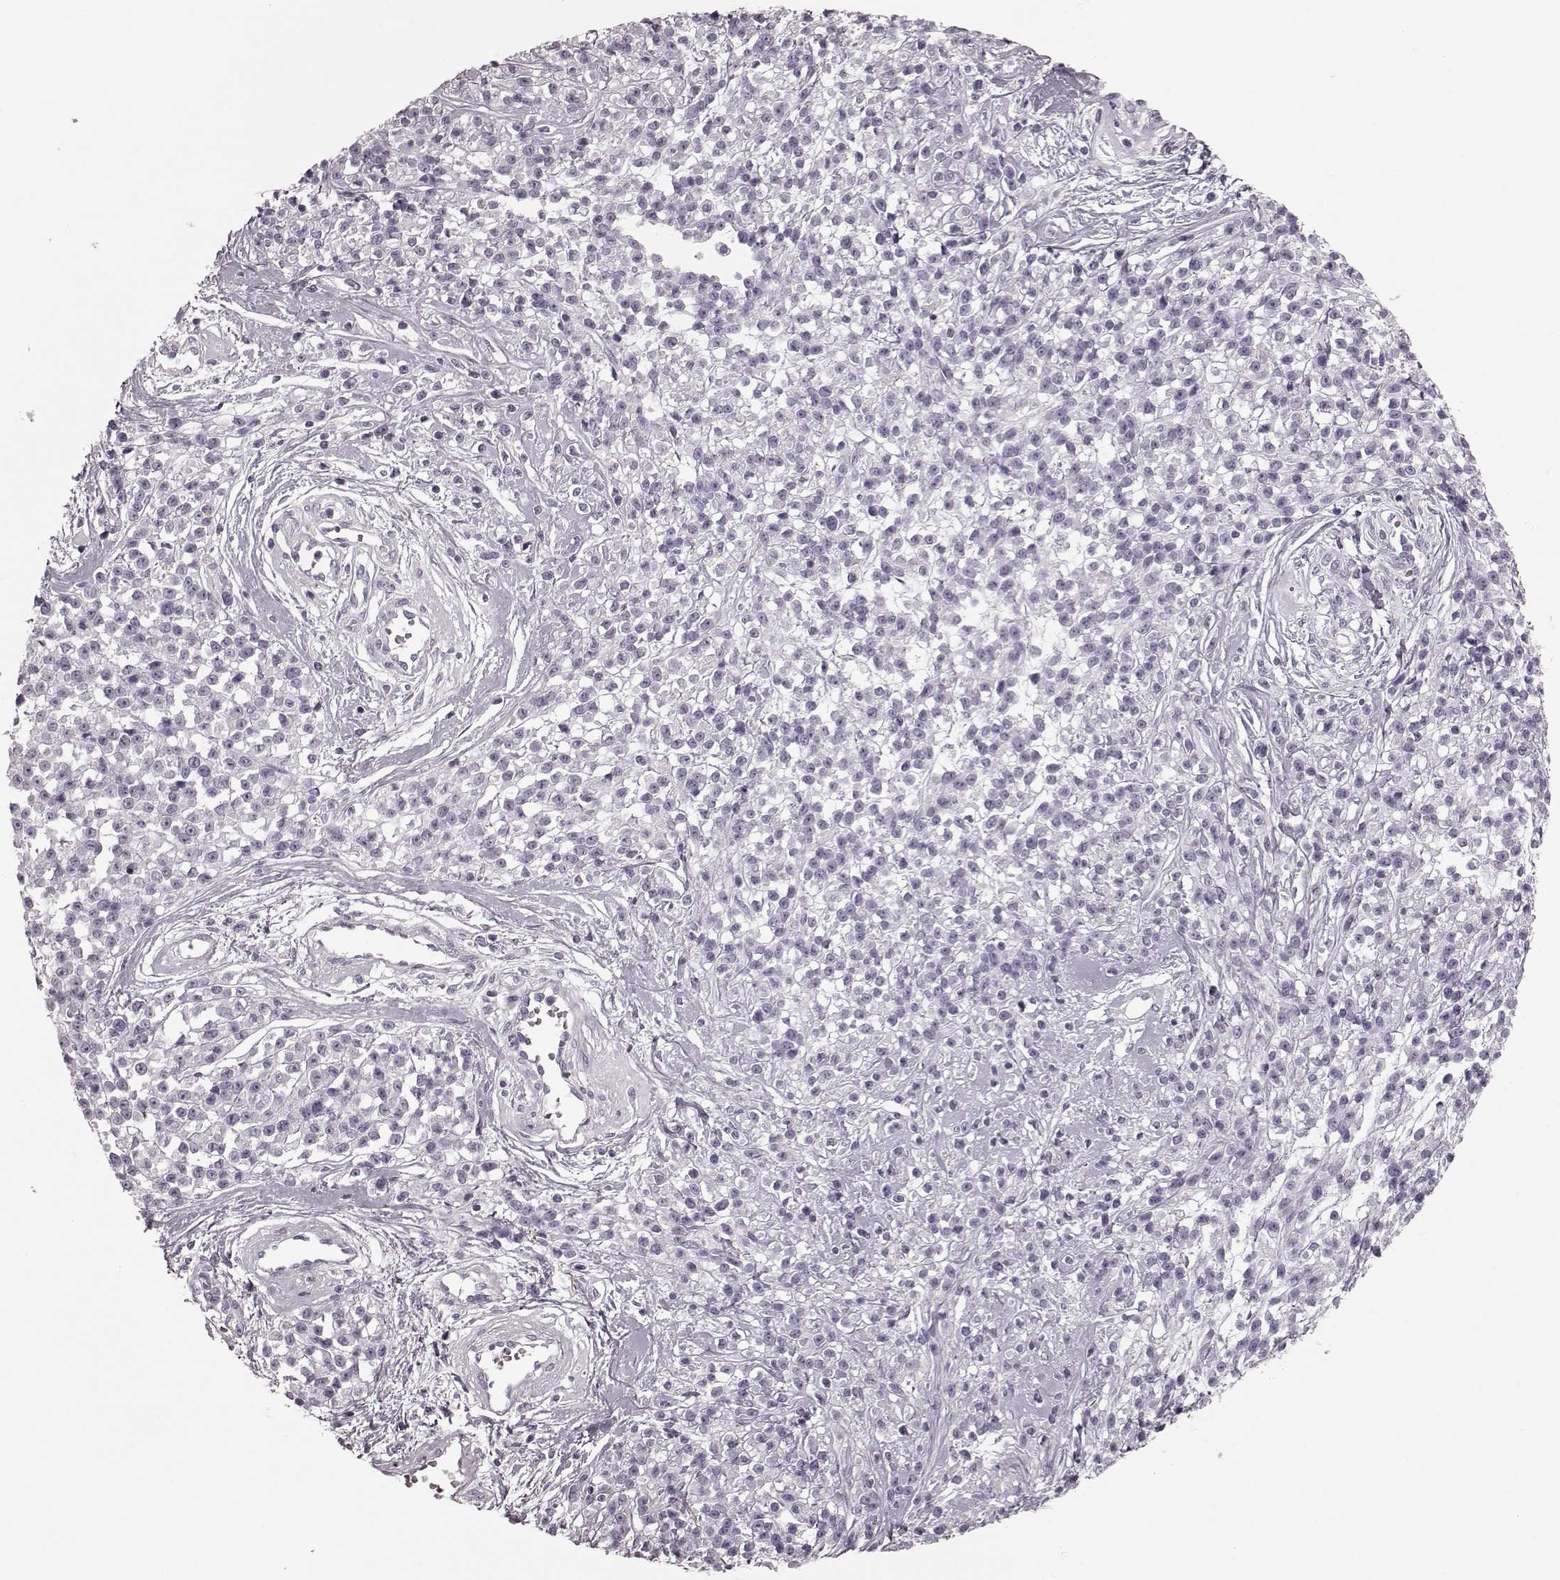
{"staining": {"intensity": "negative", "quantity": "none", "location": "none"}, "tissue": "melanoma", "cell_type": "Tumor cells", "image_type": "cancer", "snomed": [{"axis": "morphology", "description": "Malignant melanoma, NOS"}, {"axis": "topography", "description": "Skin"}, {"axis": "topography", "description": "Skin of trunk"}], "caption": "DAB immunohistochemical staining of melanoma shows no significant expression in tumor cells.", "gene": "CST7", "patient": {"sex": "male", "age": 74}}